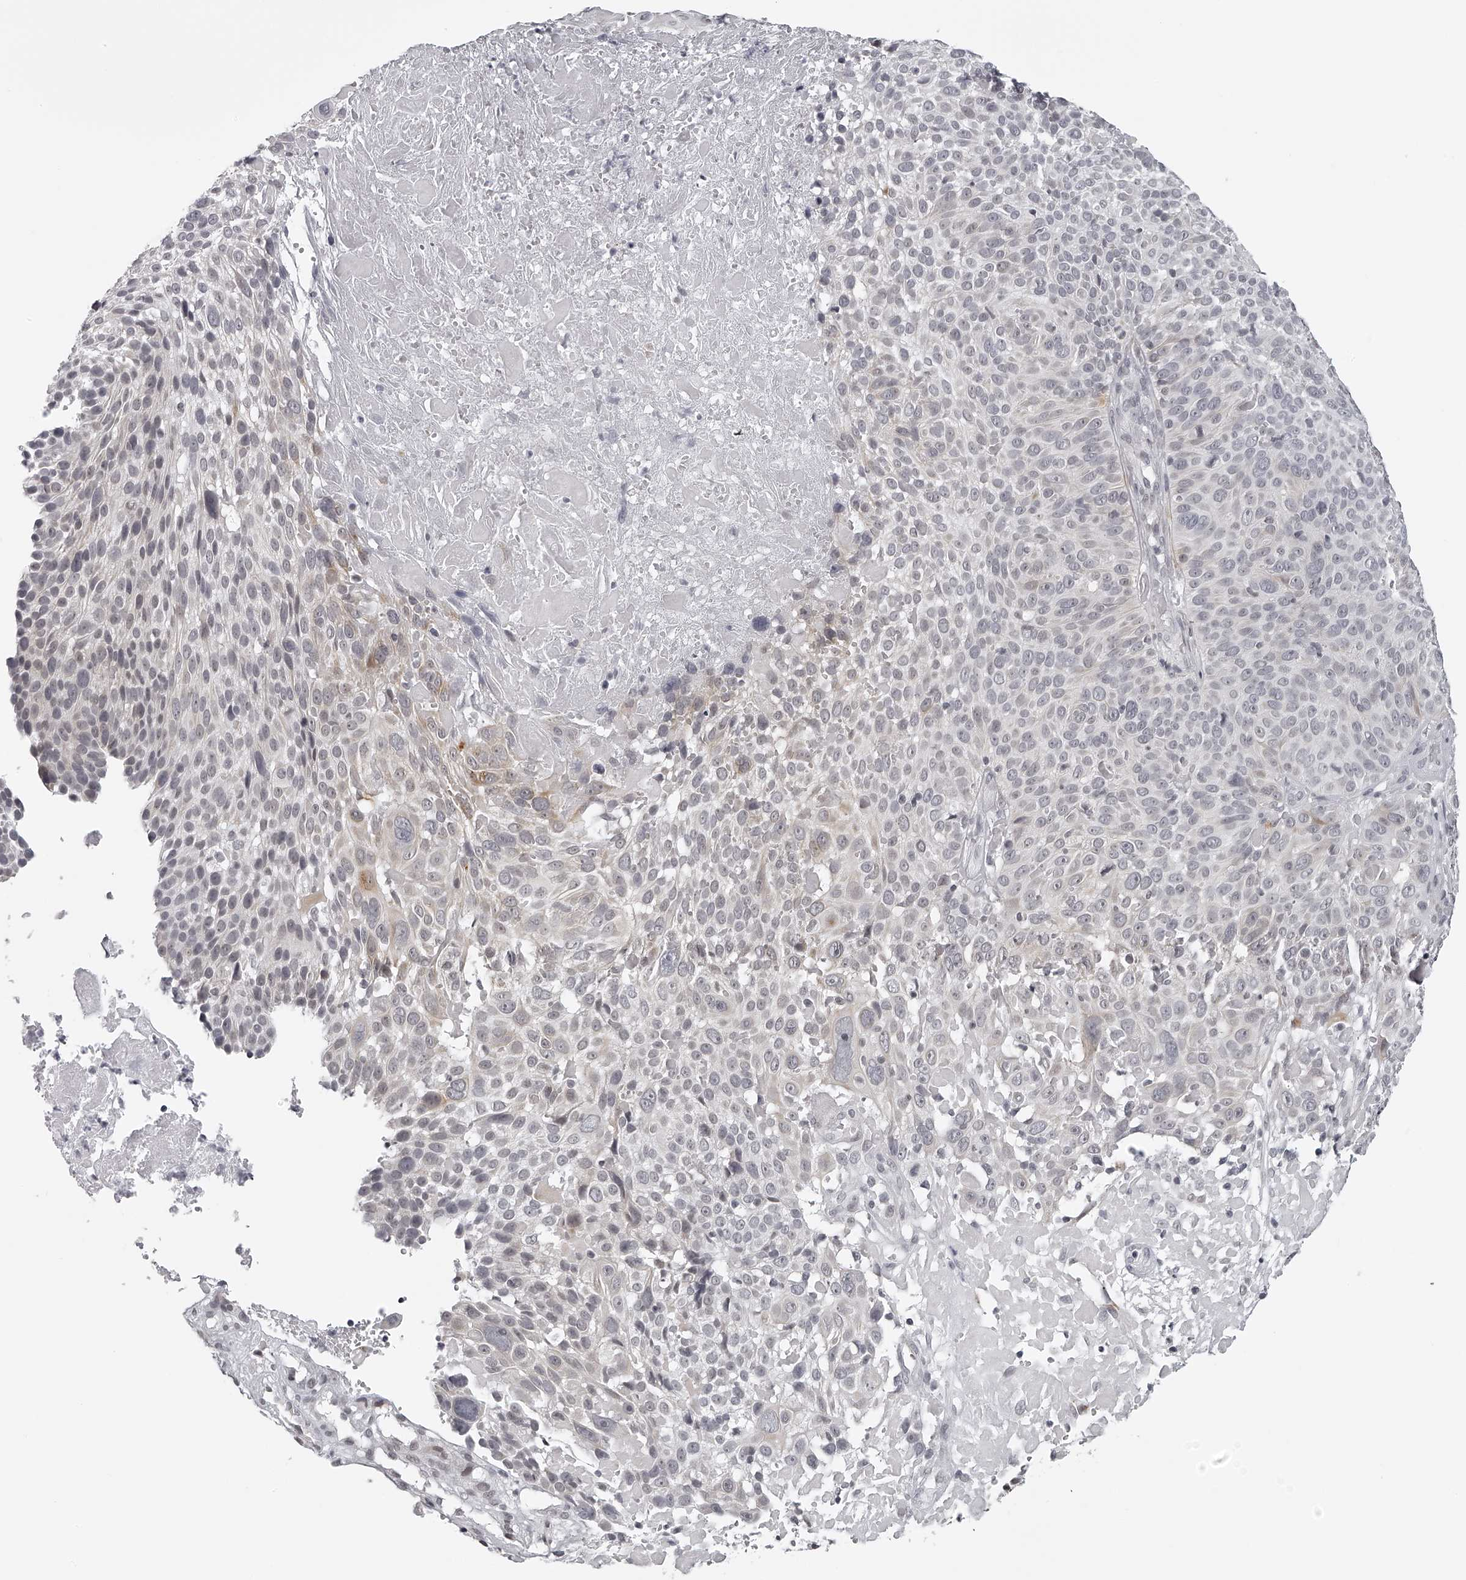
{"staining": {"intensity": "weak", "quantity": "<25%", "location": "cytoplasmic/membranous"}, "tissue": "cervical cancer", "cell_type": "Tumor cells", "image_type": "cancer", "snomed": [{"axis": "morphology", "description": "Squamous cell carcinoma, NOS"}, {"axis": "topography", "description": "Cervix"}], "caption": "IHC histopathology image of cervical squamous cell carcinoma stained for a protein (brown), which shows no expression in tumor cells.", "gene": "RNF220", "patient": {"sex": "female", "age": 74}}